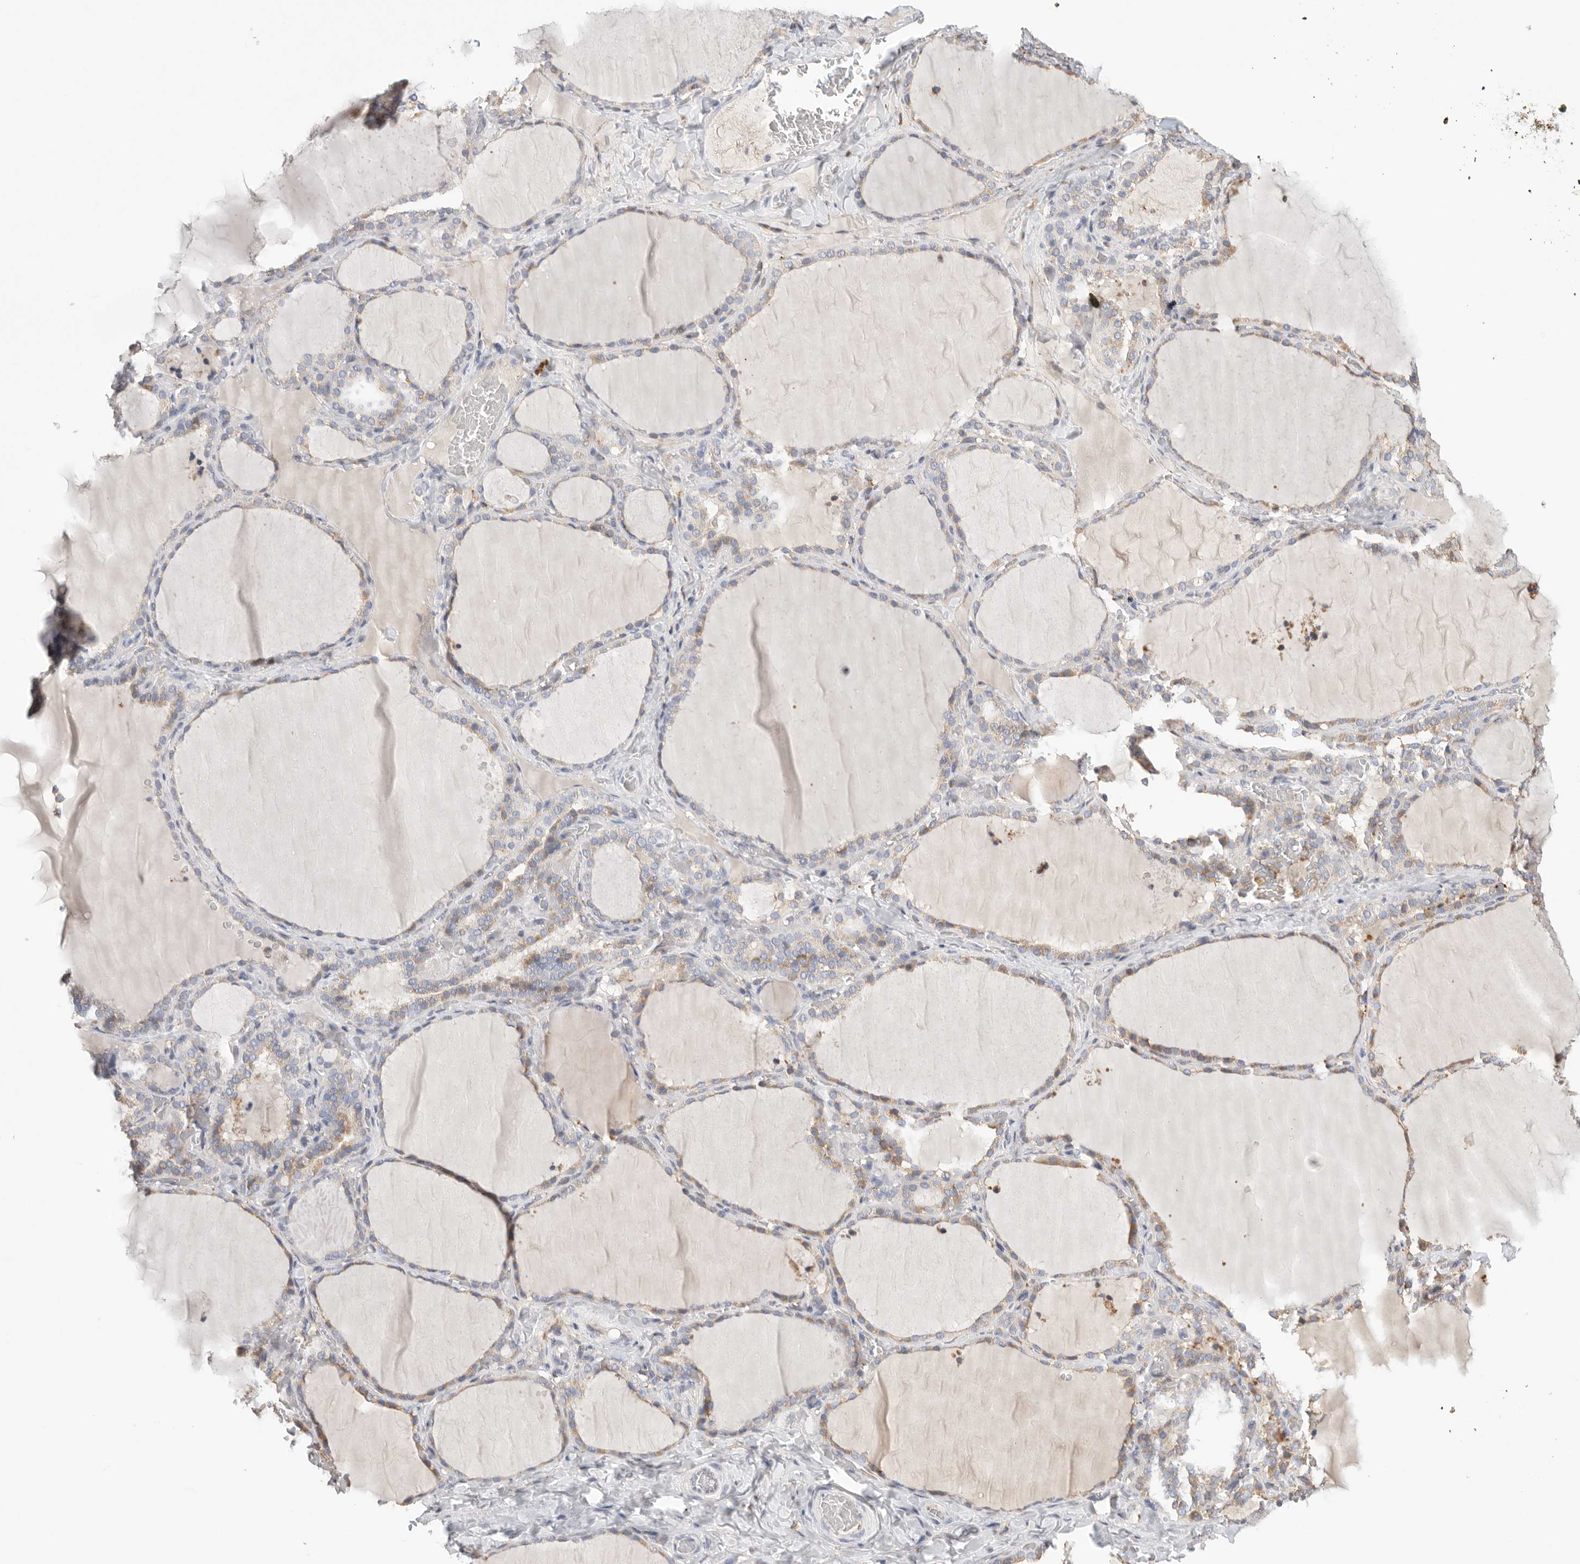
{"staining": {"intensity": "moderate", "quantity": "25%-75%", "location": "cytoplasmic/membranous"}, "tissue": "thyroid gland", "cell_type": "Glandular cells", "image_type": "normal", "snomed": [{"axis": "morphology", "description": "Normal tissue, NOS"}, {"axis": "topography", "description": "Thyroid gland"}], "caption": "Immunohistochemistry (IHC) histopathology image of benign thyroid gland: thyroid gland stained using immunohistochemistry displays medium levels of moderate protein expression localized specifically in the cytoplasmic/membranous of glandular cells, appearing as a cytoplasmic/membranous brown color.", "gene": "BLOC1S5", "patient": {"sex": "female", "age": 22}}